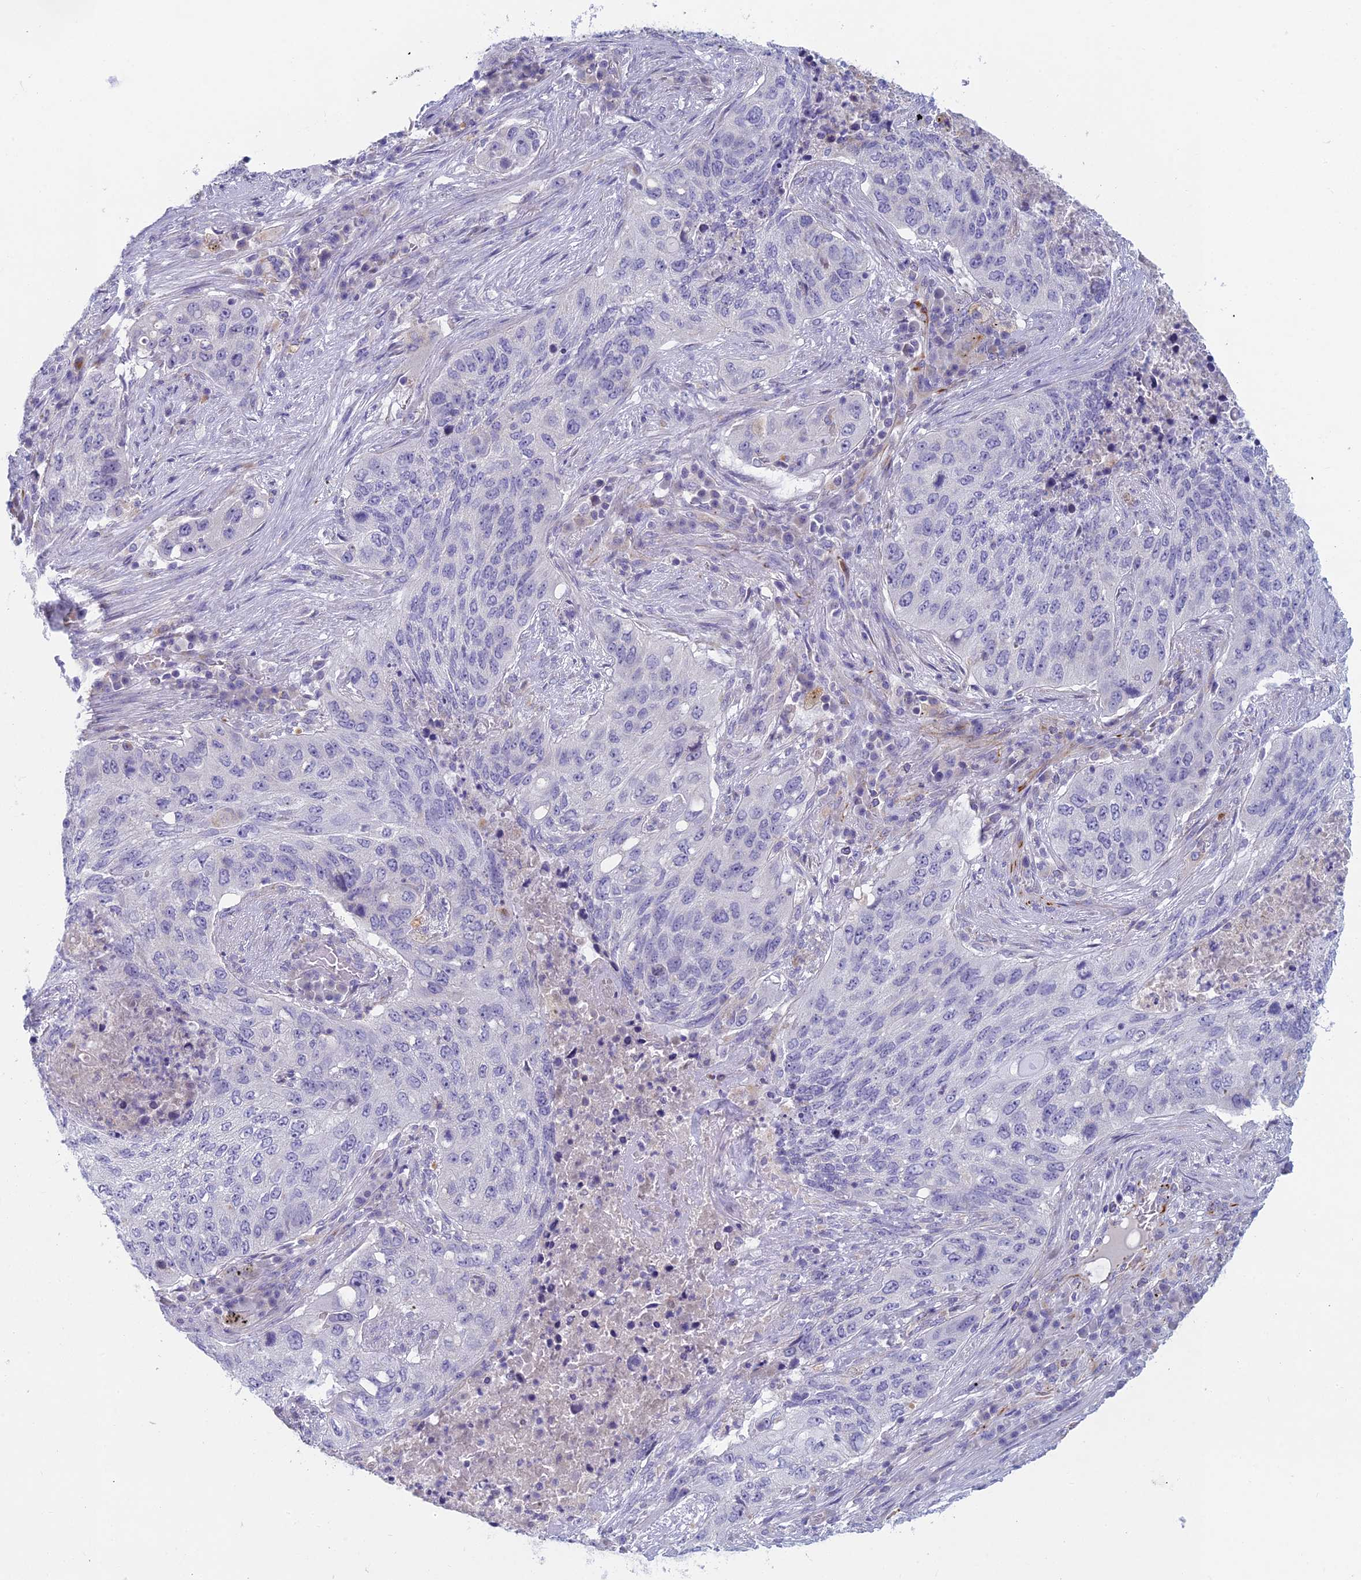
{"staining": {"intensity": "negative", "quantity": "none", "location": "none"}, "tissue": "lung cancer", "cell_type": "Tumor cells", "image_type": "cancer", "snomed": [{"axis": "morphology", "description": "Squamous cell carcinoma, NOS"}, {"axis": "topography", "description": "Lung"}], "caption": "Tumor cells are negative for brown protein staining in squamous cell carcinoma (lung).", "gene": "FERD3L", "patient": {"sex": "female", "age": 63}}